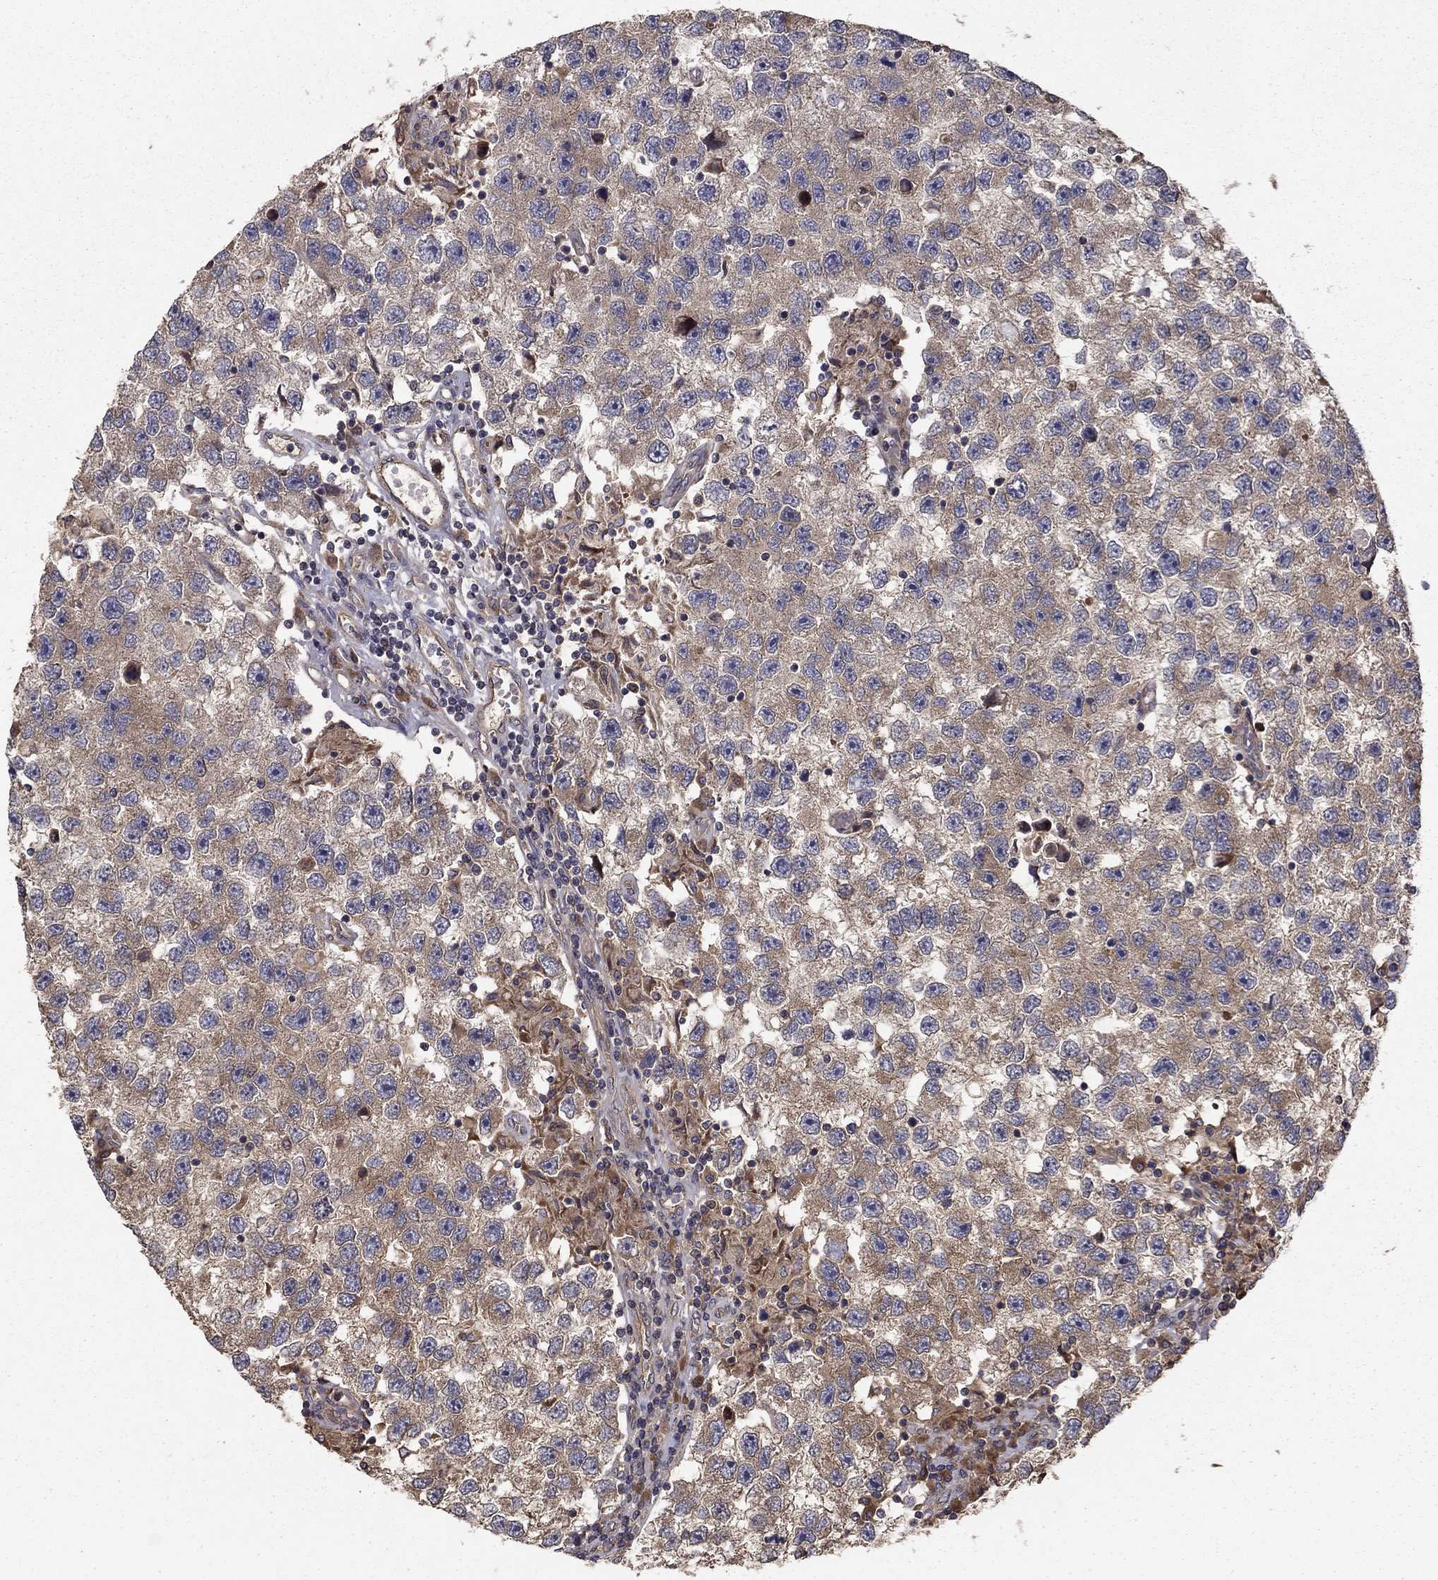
{"staining": {"intensity": "weak", "quantity": "25%-75%", "location": "cytoplasmic/membranous"}, "tissue": "testis cancer", "cell_type": "Tumor cells", "image_type": "cancer", "snomed": [{"axis": "morphology", "description": "Seminoma, NOS"}, {"axis": "topography", "description": "Testis"}], "caption": "Protein analysis of testis cancer tissue reveals weak cytoplasmic/membranous expression in approximately 25%-75% of tumor cells.", "gene": "BABAM2", "patient": {"sex": "male", "age": 26}}